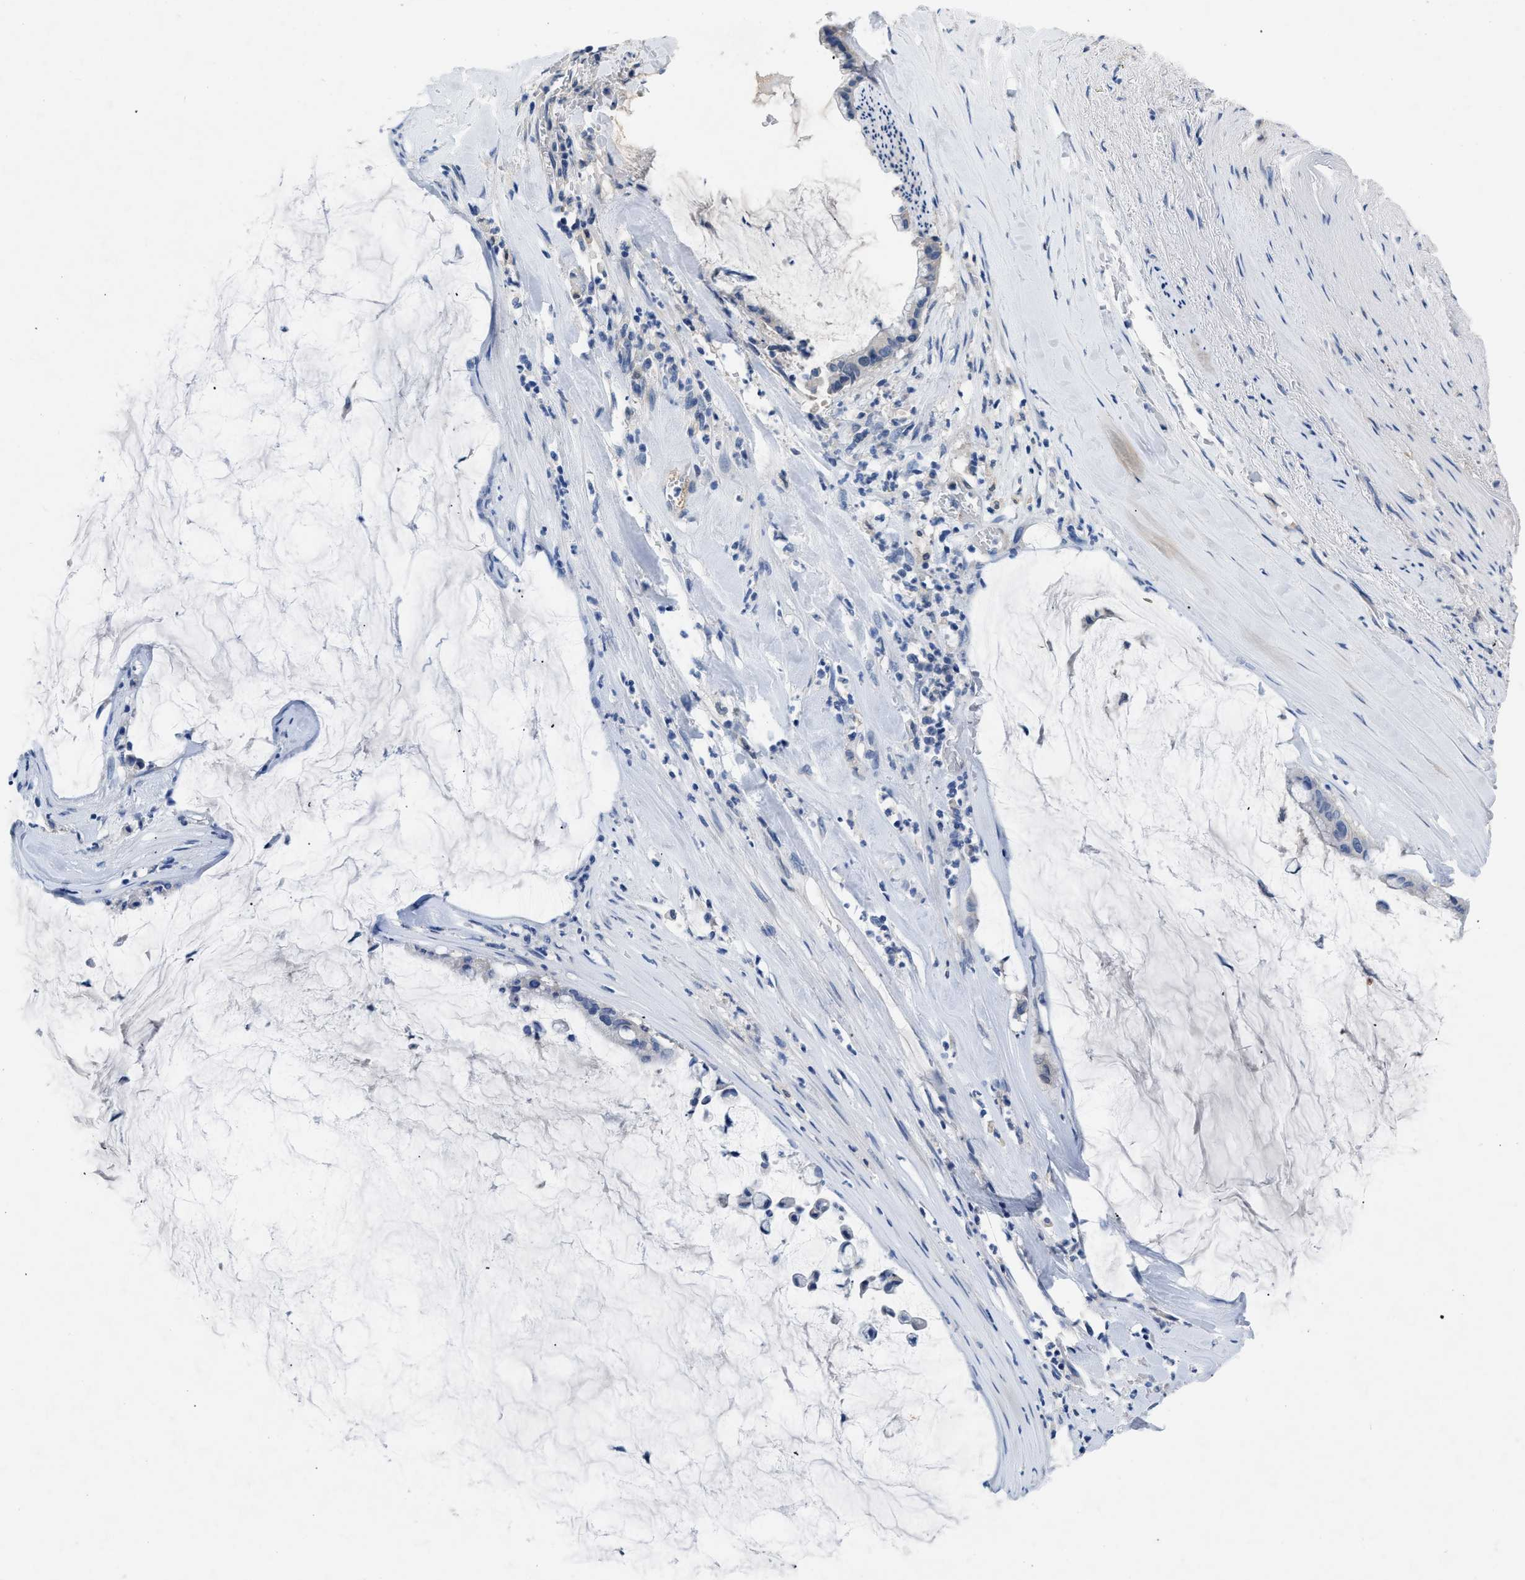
{"staining": {"intensity": "negative", "quantity": "none", "location": "none"}, "tissue": "pancreatic cancer", "cell_type": "Tumor cells", "image_type": "cancer", "snomed": [{"axis": "morphology", "description": "Adenocarcinoma, NOS"}, {"axis": "topography", "description": "Pancreas"}], "caption": "Immunohistochemical staining of human pancreatic adenocarcinoma reveals no significant positivity in tumor cells.", "gene": "RBP1", "patient": {"sex": "male", "age": 41}}